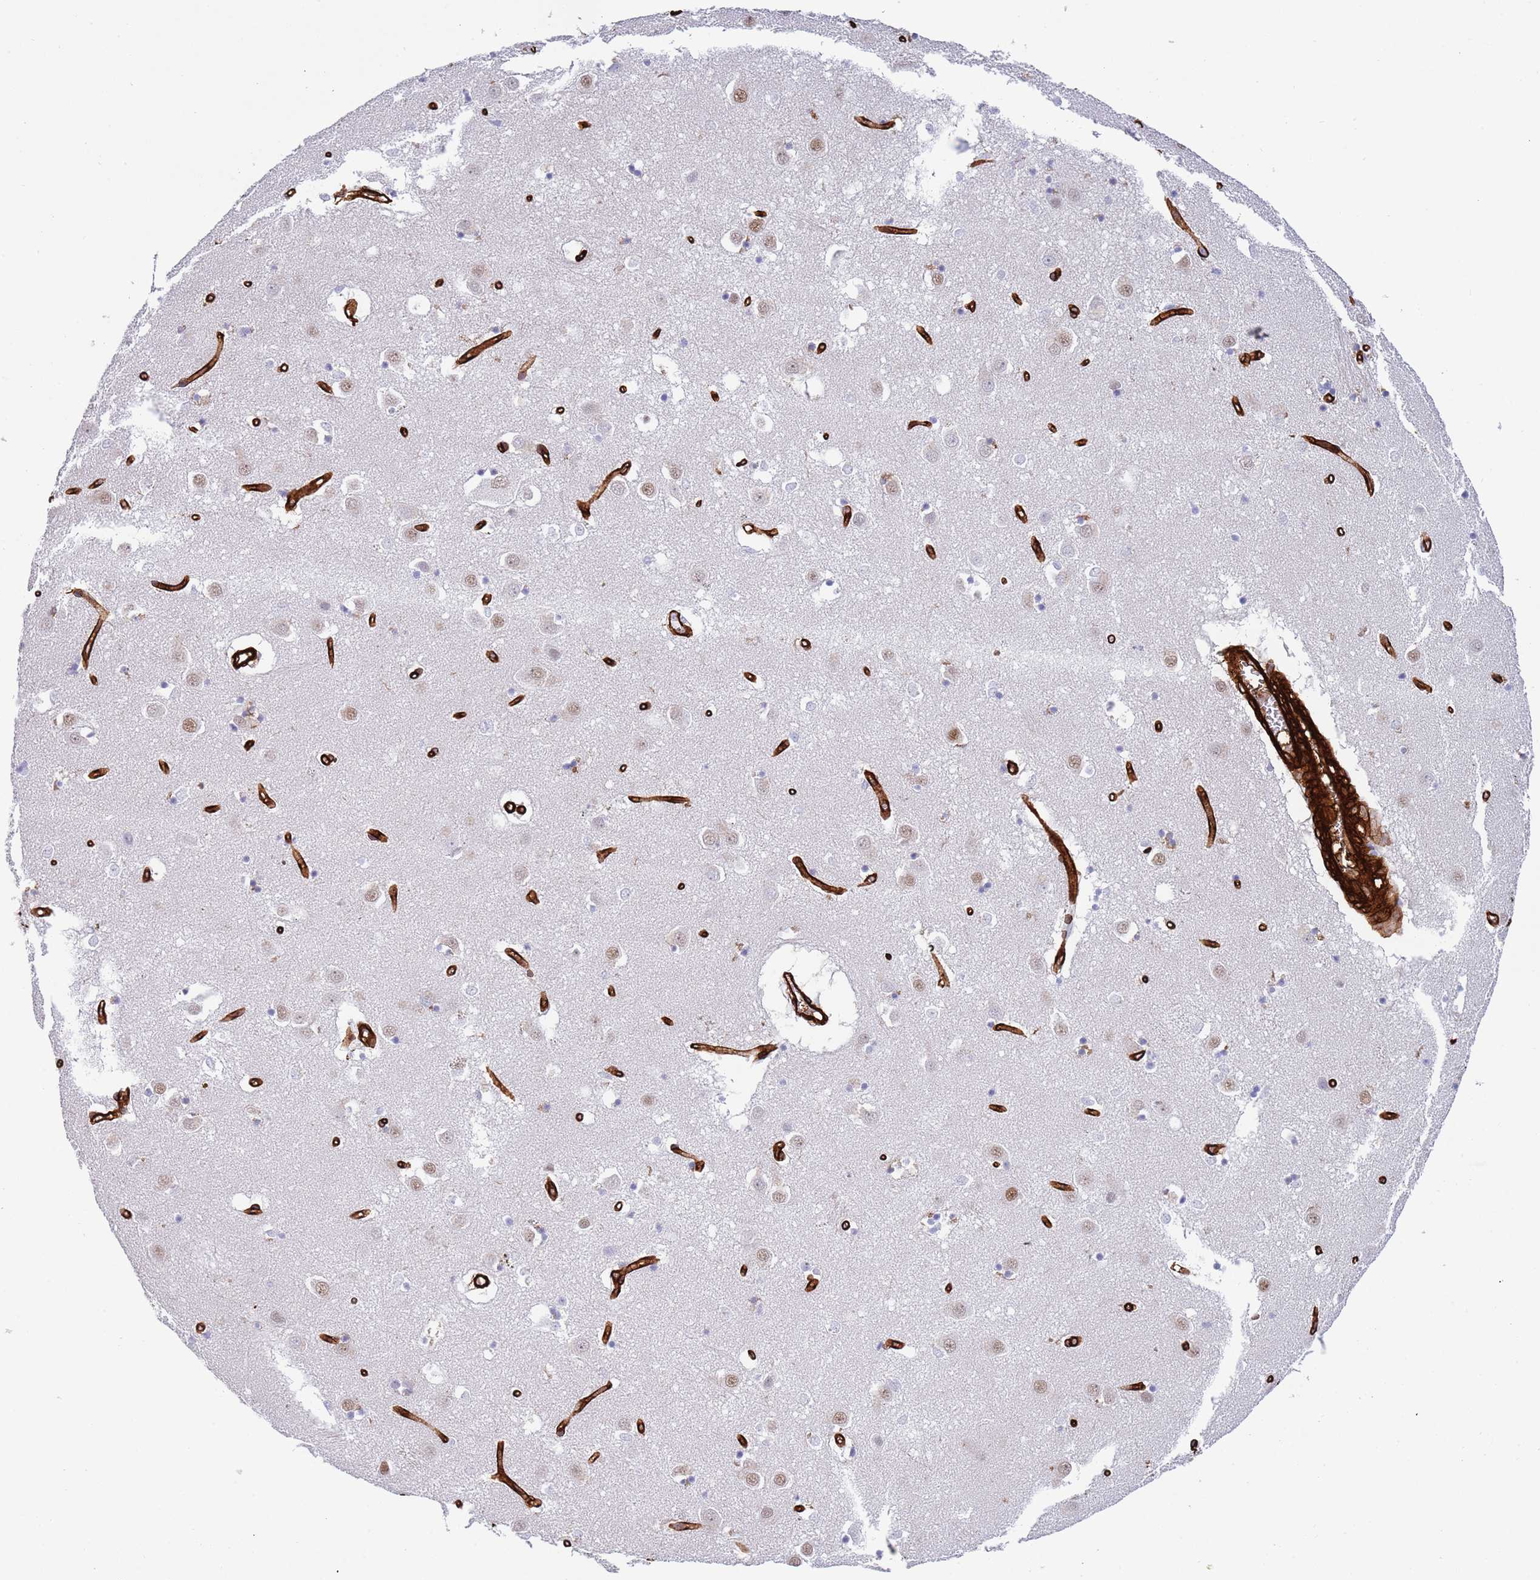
{"staining": {"intensity": "negative", "quantity": "none", "location": "none"}, "tissue": "caudate", "cell_type": "Glial cells", "image_type": "normal", "snomed": [{"axis": "morphology", "description": "Normal tissue, NOS"}, {"axis": "topography", "description": "Lateral ventricle wall"}], "caption": "Glial cells show no significant expression in benign caudate. (DAB IHC, high magnification).", "gene": "CAV2", "patient": {"sex": "male", "age": 70}}